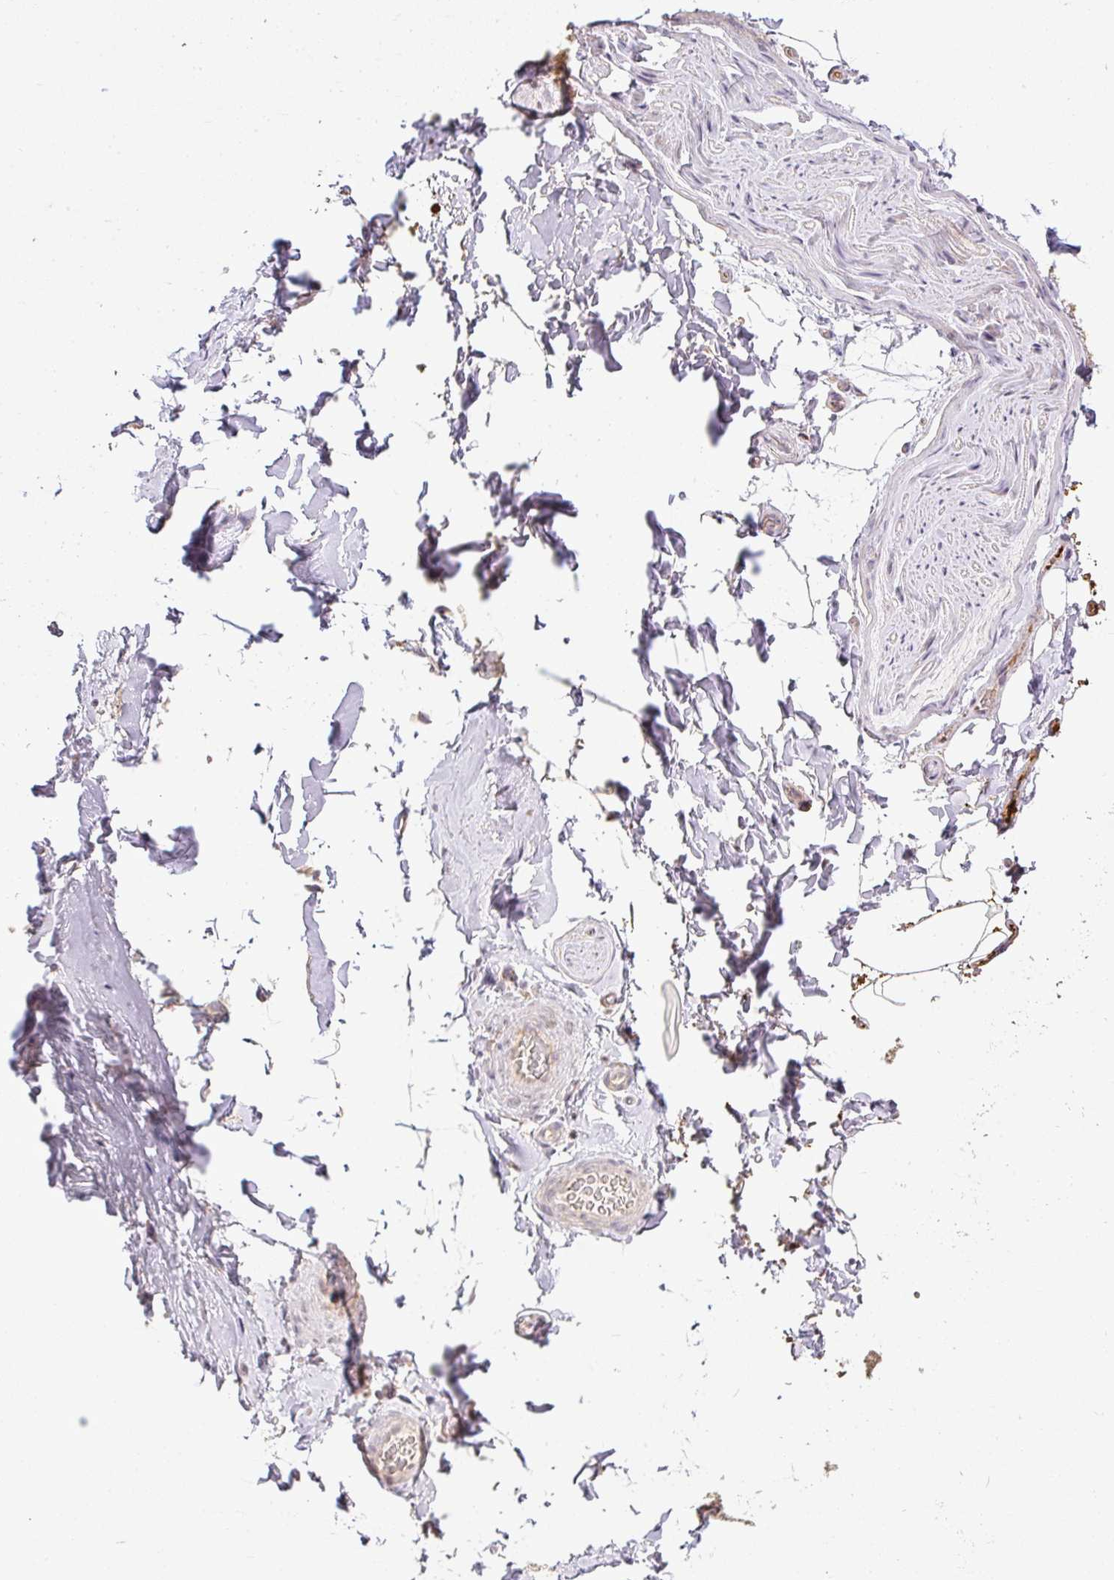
{"staining": {"intensity": "negative", "quantity": "none", "location": "none"}, "tissue": "adipose tissue", "cell_type": "Adipocytes", "image_type": "normal", "snomed": [{"axis": "morphology", "description": "Normal tissue, NOS"}, {"axis": "topography", "description": "Vascular tissue"}, {"axis": "topography", "description": "Peripheral nerve tissue"}], "caption": "This is an immunohistochemistry (IHC) photomicrograph of unremarkable human adipose tissue. There is no expression in adipocytes.", "gene": "MYOM2", "patient": {"sex": "male", "age": 41}}